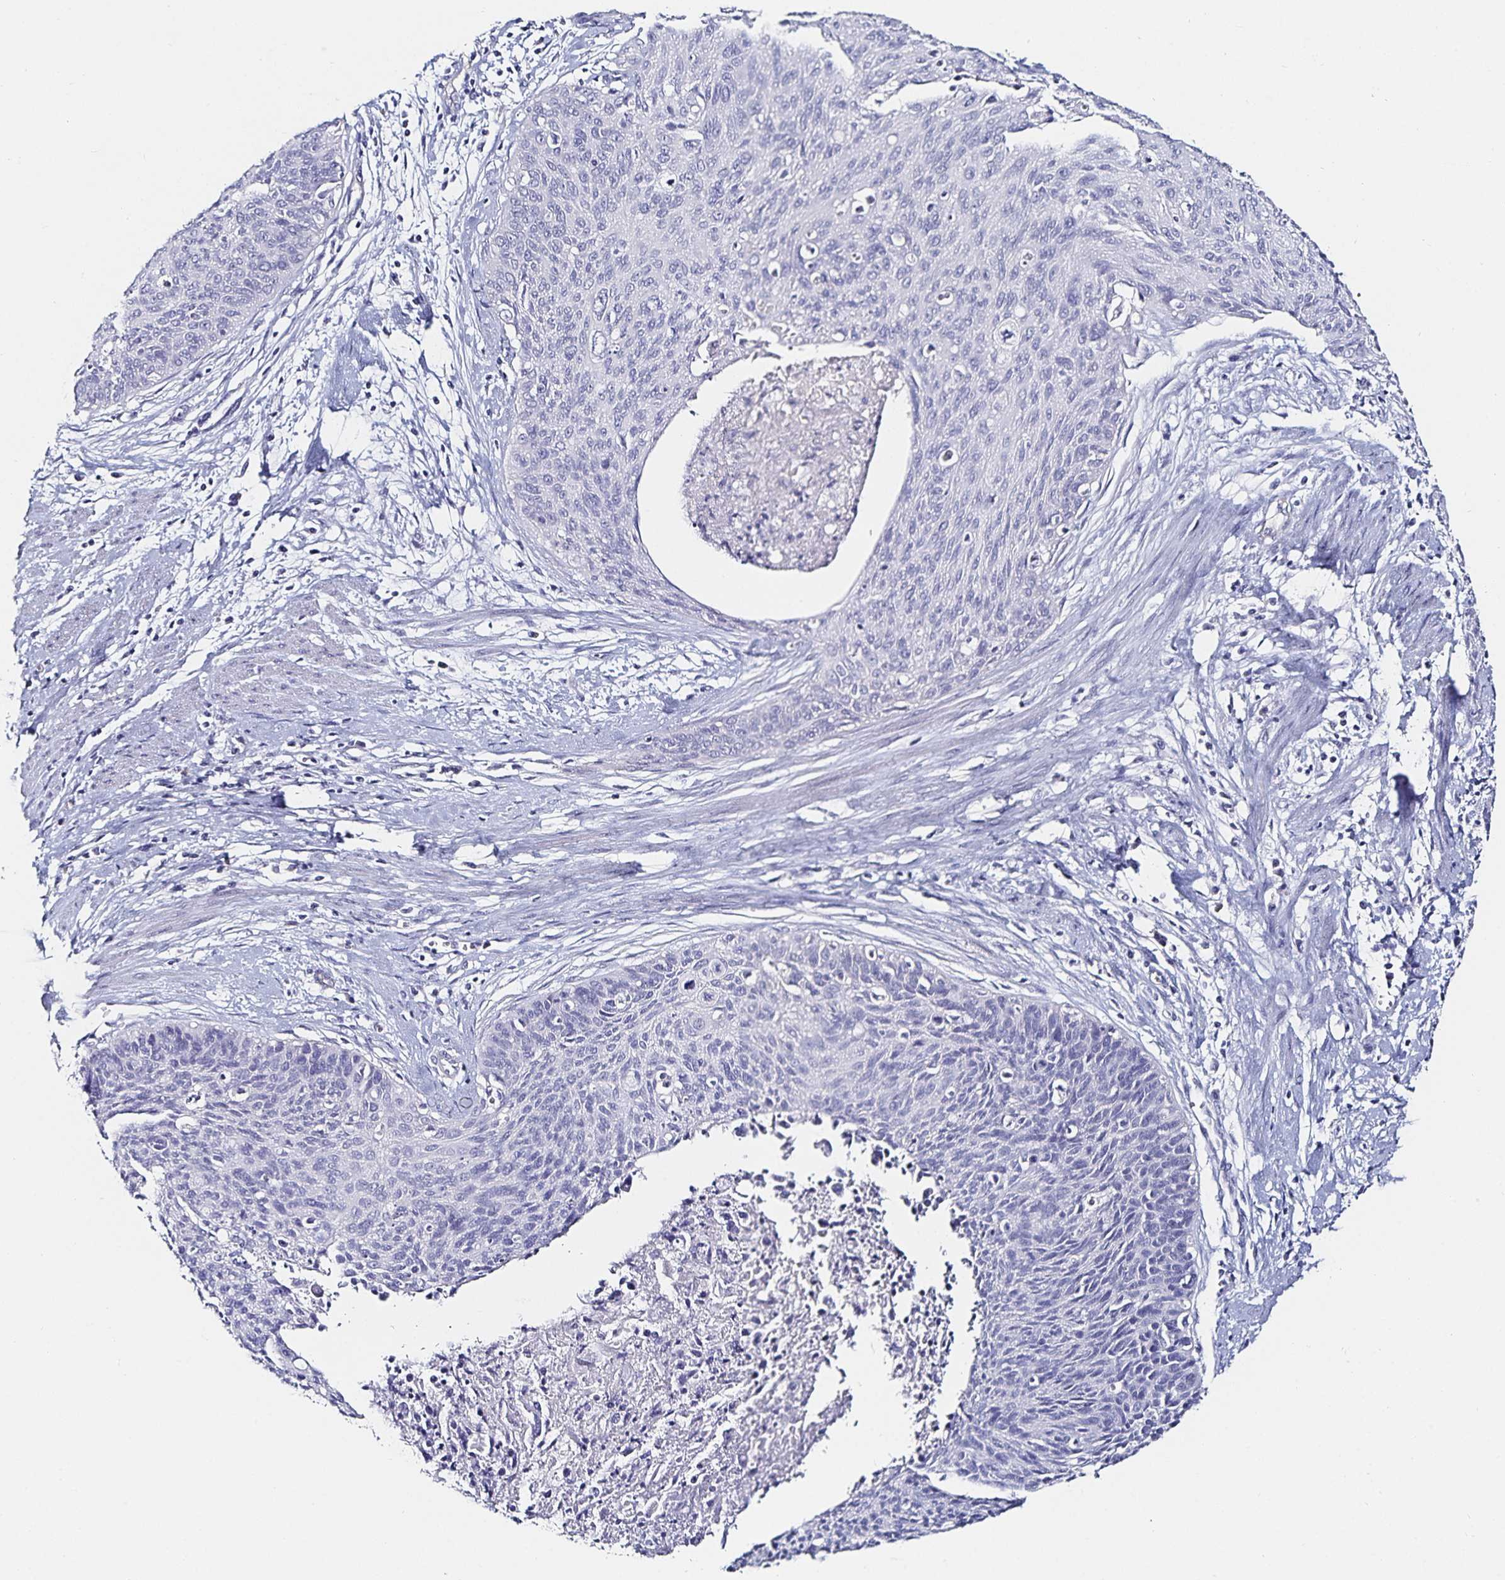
{"staining": {"intensity": "negative", "quantity": "none", "location": "none"}, "tissue": "cervical cancer", "cell_type": "Tumor cells", "image_type": "cancer", "snomed": [{"axis": "morphology", "description": "Squamous cell carcinoma, NOS"}, {"axis": "topography", "description": "Cervix"}], "caption": "A high-resolution micrograph shows immunohistochemistry staining of cervical cancer (squamous cell carcinoma), which reveals no significant positivity in tumor cells.", "gene": "TSPAN7", "patient": {"sex": "female", "age": 55}}